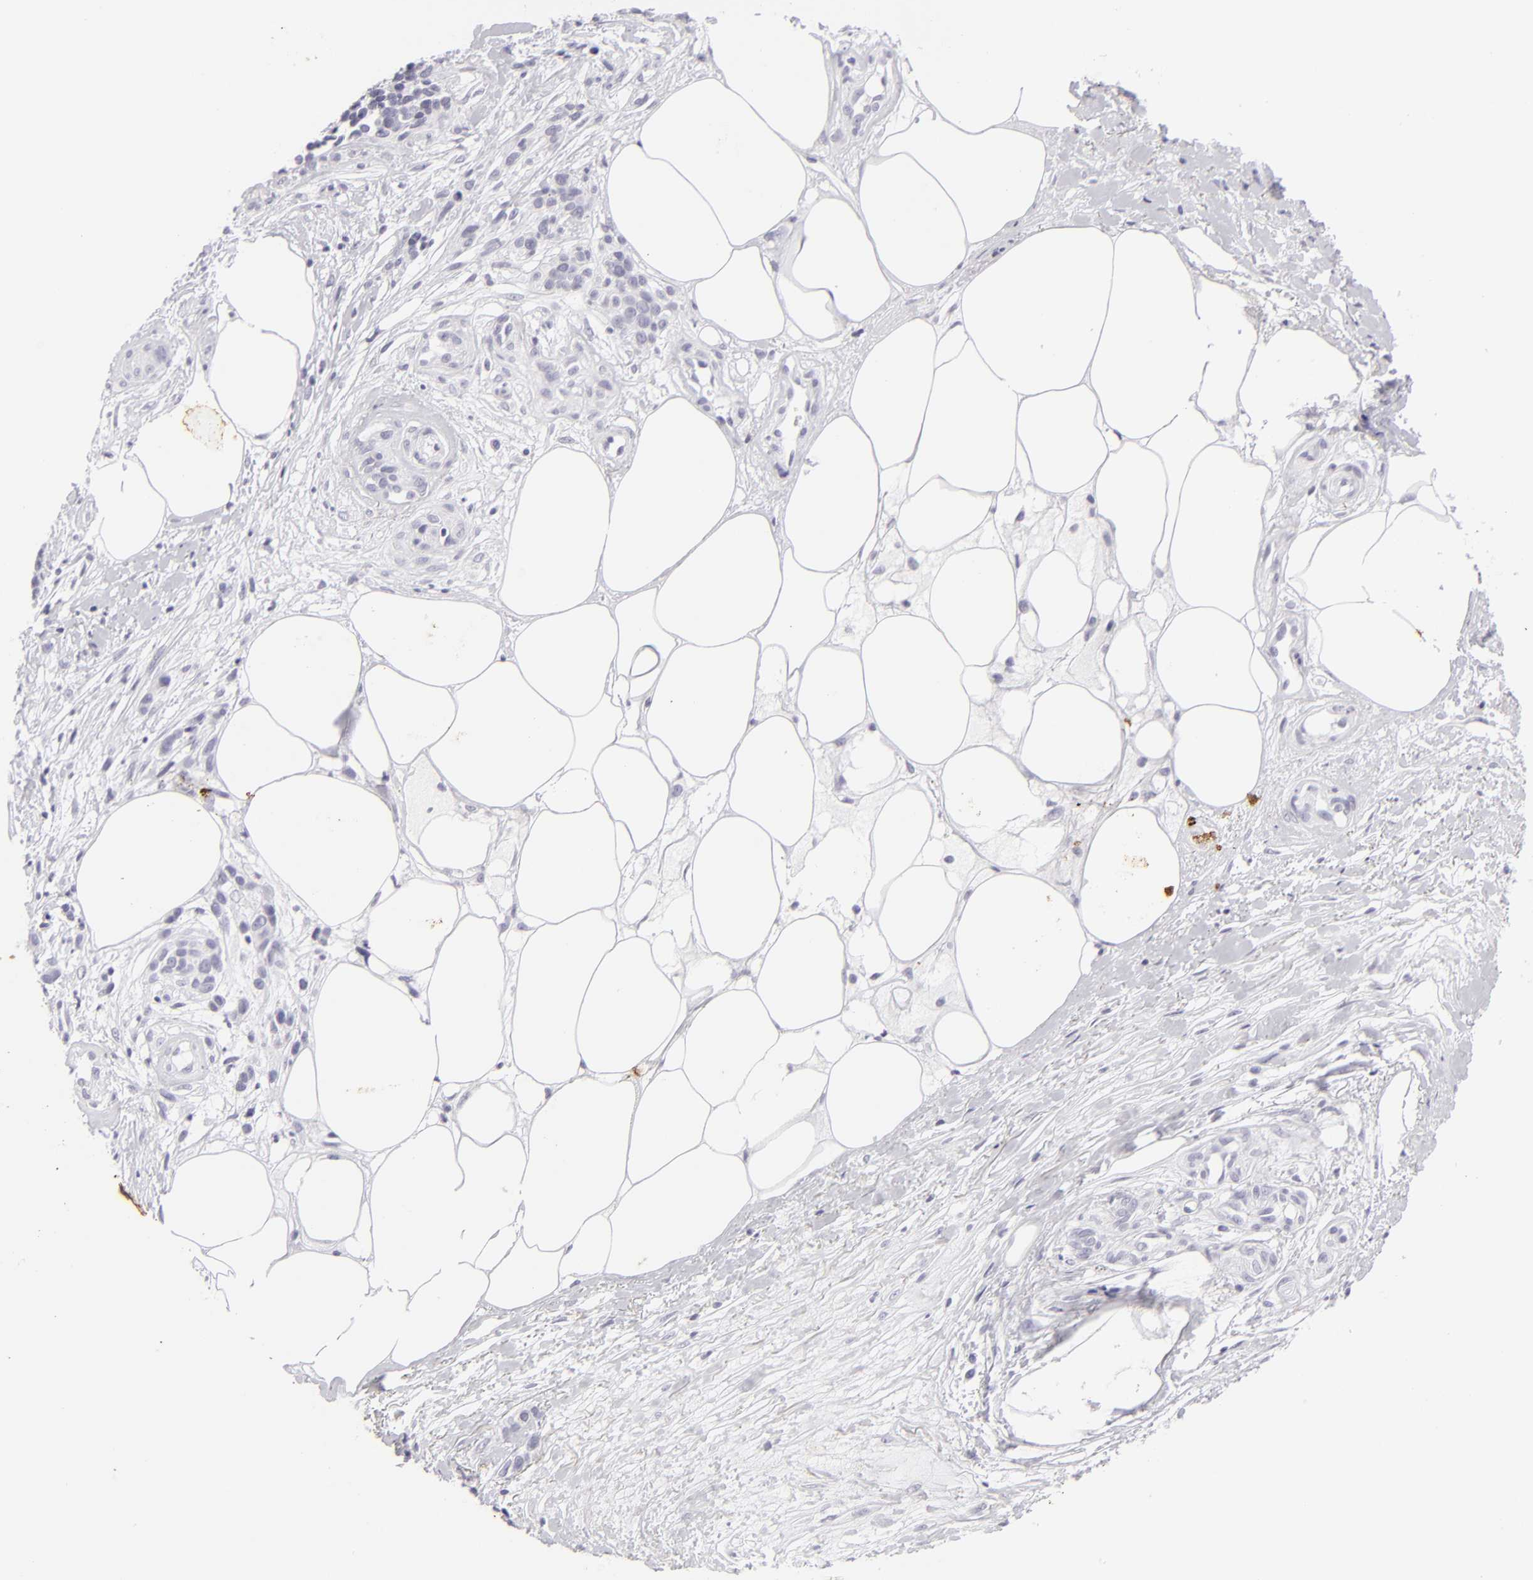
{"staining": {"intensity": "negative", "quantity": "none", "location": "none"}, "tissue": "melanoma", "cell_type": "Tumor cells", "image_type": "cancer", "snomed": [{"axis": "morphology", "description": "Malignant melanoma, NOS"}, {"axis": "topography", "description": "Skin"}], "caption": "Immunohistochemical staining of human melanoma shows no significant positivity in tumor cells.", "gene": "KRT1", "patient": {"sex": "female", "age": 85}}